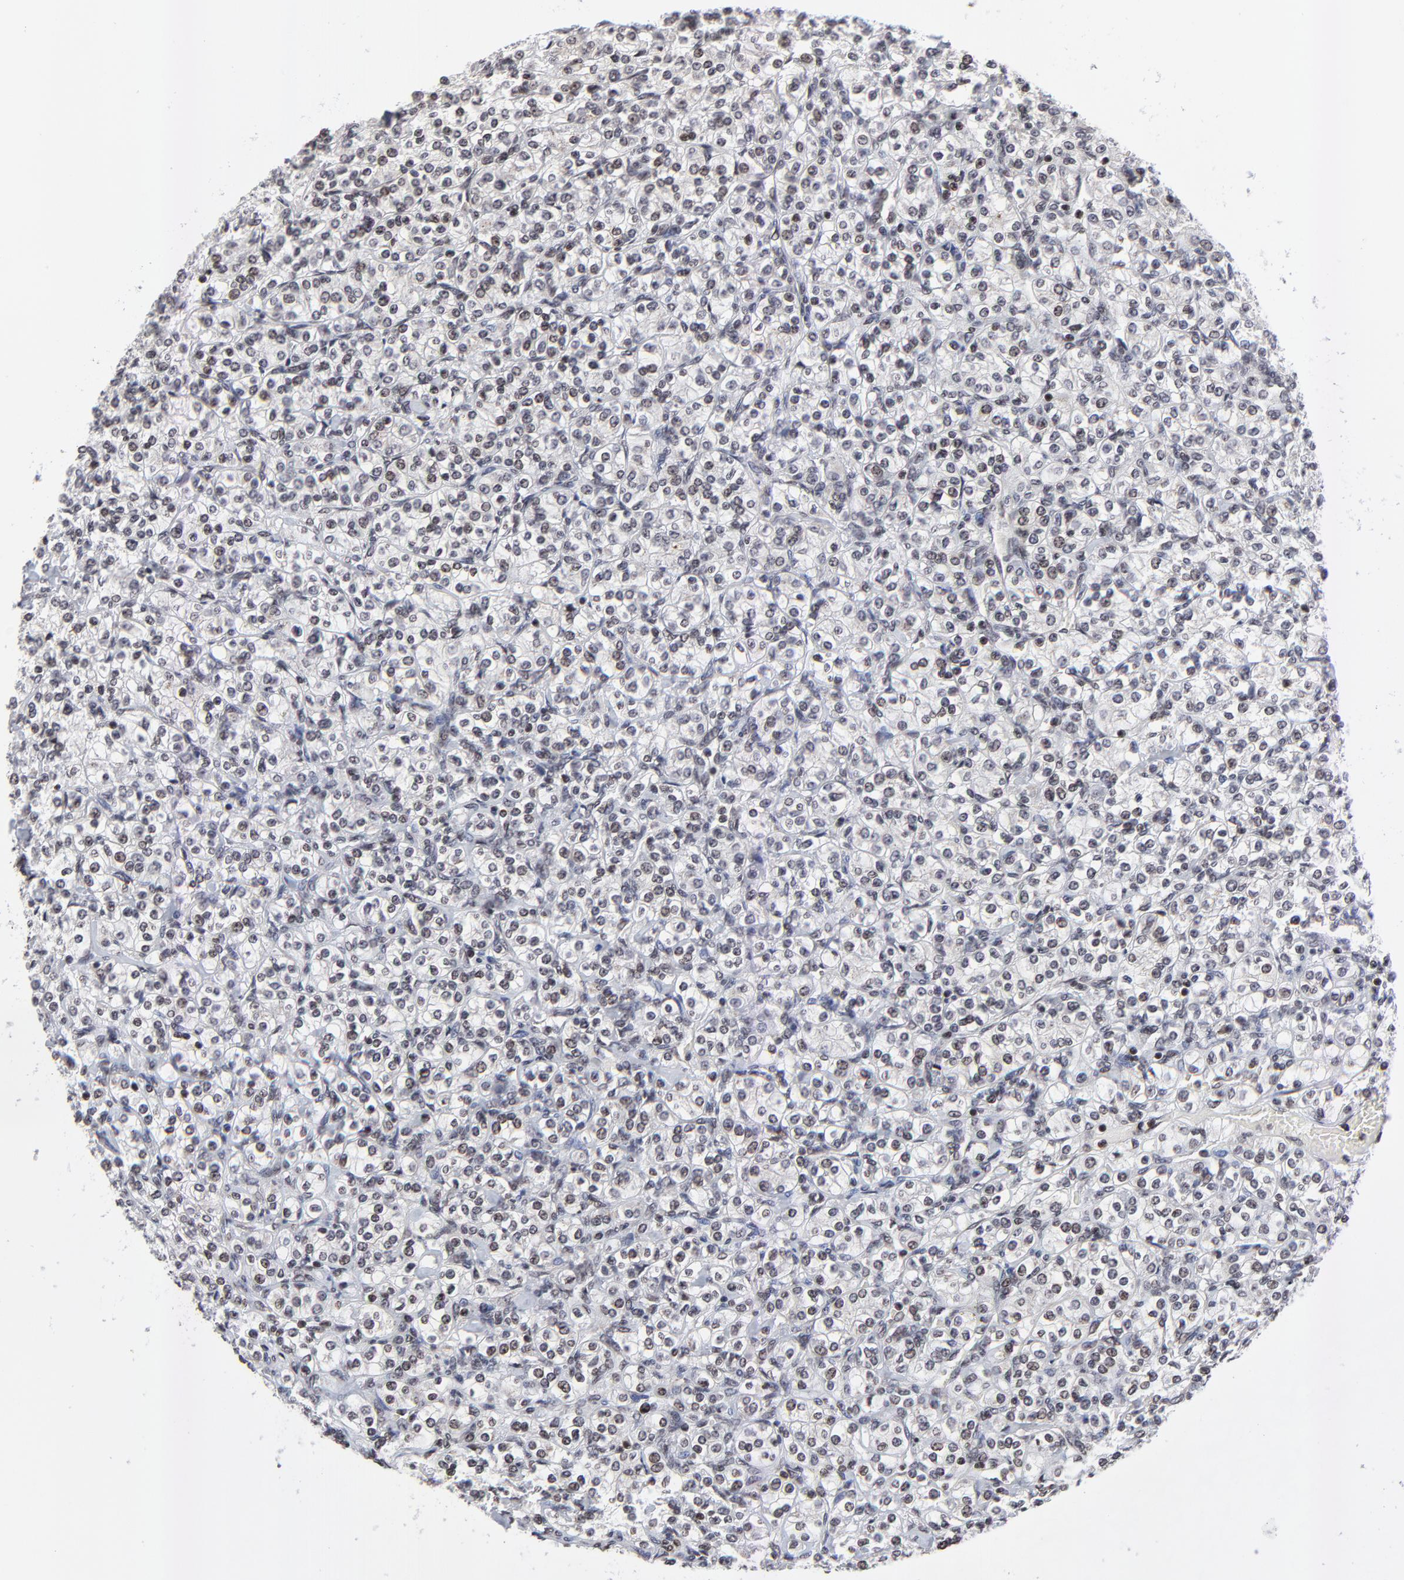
{"staining": {"intensity": "weak", "quantity": "25%-75%", "location": "nuclear"}, "tissue": "renal cancer", "cell_type": "Tumor cells", "image_type": "cancer", "snomed": [{"axis": "morphology", "description": "Adenocarcinoma, NOS"}, {"axis": "topography", "description": "Kidney"}], "caption": "There is low levels of weak nuclear staining in tumor cells of adenocarcinoma (renal), as demonstrated by immunohistochemical staining (brown color).", "gene": "ZNF777", "patient": {"sex": "male", "age": 77}}